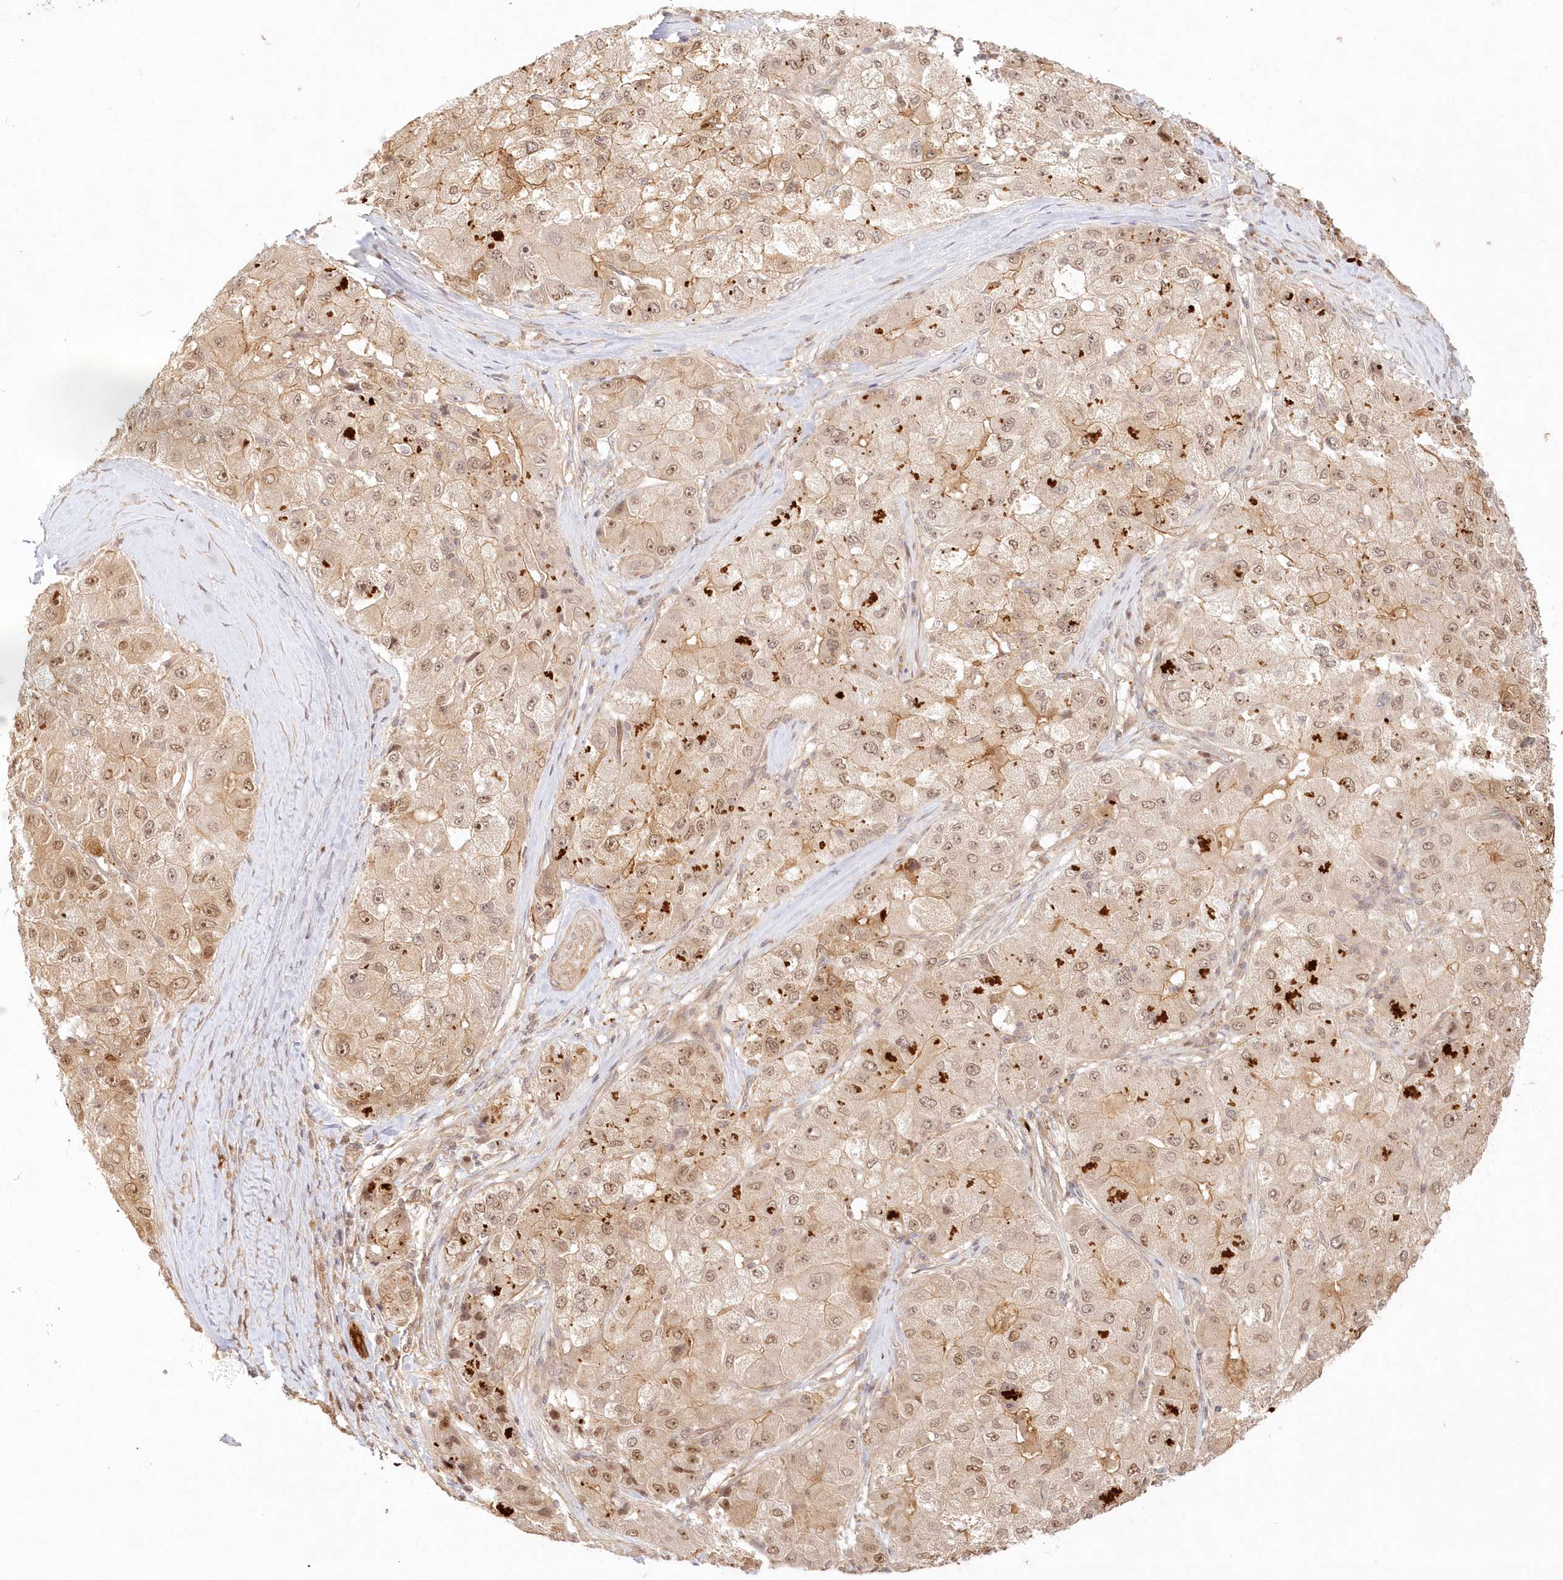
{"staining": {"intensity": "weak", "quantity": ">75%", "location": "cytoplasmic/membranous,nuclear"}, "tissue": "liver cancer", "cell_type": "Tumor cells", "image_type": "cancer", "snomed": [{"axis": "morphology", "description": "Carcinoma, Hepatocellular, NOS"}, {"axis": "topography", "description": "Liver"}], "caption": "Liver hepatocellular carcinoma tissue demonstrates weak cytoplasmic/membranous and nuclear staining in about >75% of tumor cells, visualized by immunohistochemistry.", "gene": "KIAA0232", "patient": {"sex": "male", "age": 80}}